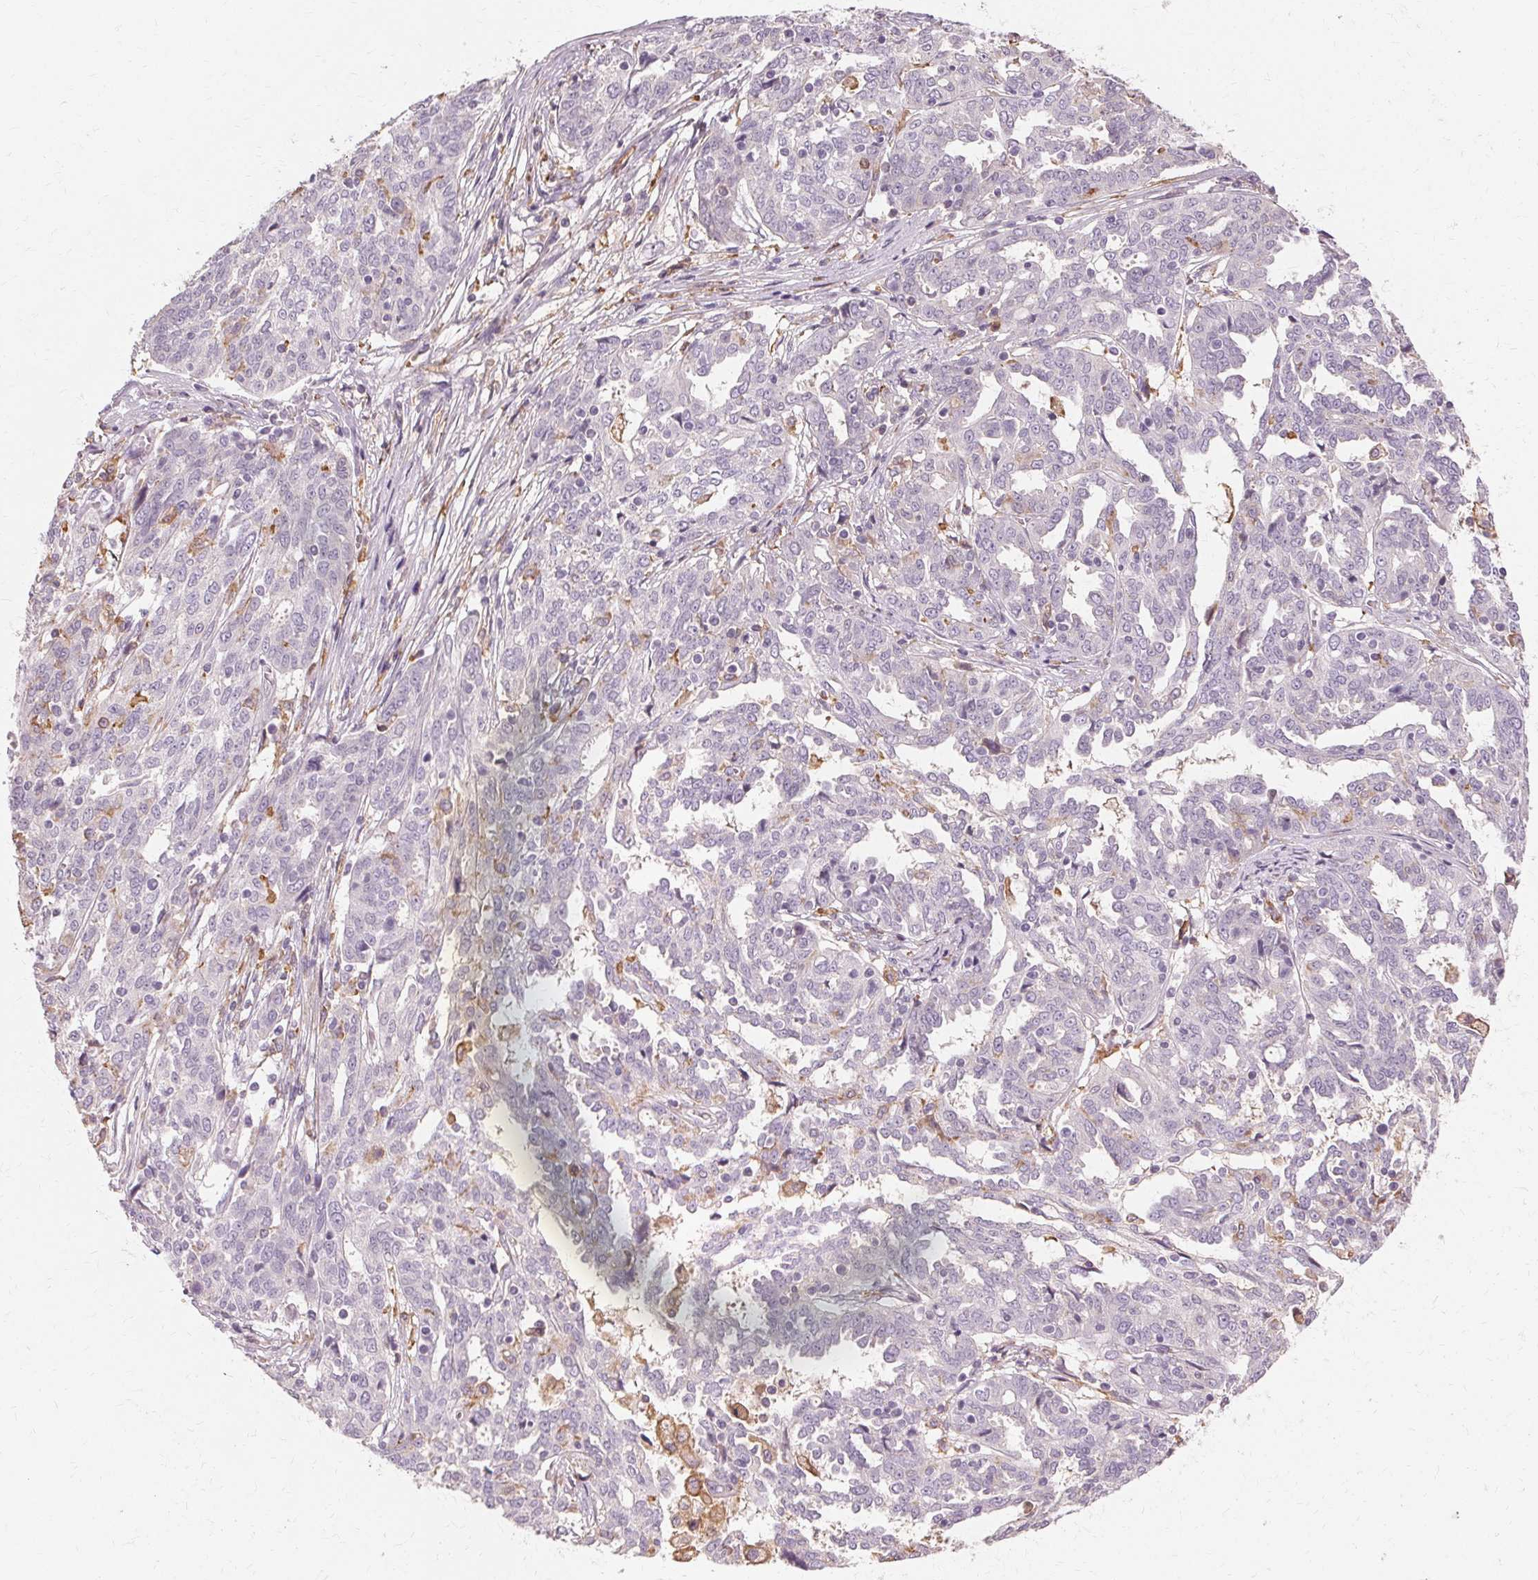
{"staining": {"intensity": "negative", "quantity": "none", "location": "none"}, "tissue": "ovarian cancer", "cell_type": "Tumor cells", "image_type": "cancer", "snomed": [{"axis": "morphology", "description": "Cystadenocarcinoma, serous, NOS"}, {"axis": "topography", "description": "Ovary"}], "caption": "Immunohistochemistry (IHC) micrograph of neoplastic tissue: serous cystadenocarcinoma (ovarian) stained with DAB displays no significant protein staining in tumor cells.", "gene": "IFNGR1", "patient": {"sex": "female", "age": 67}}